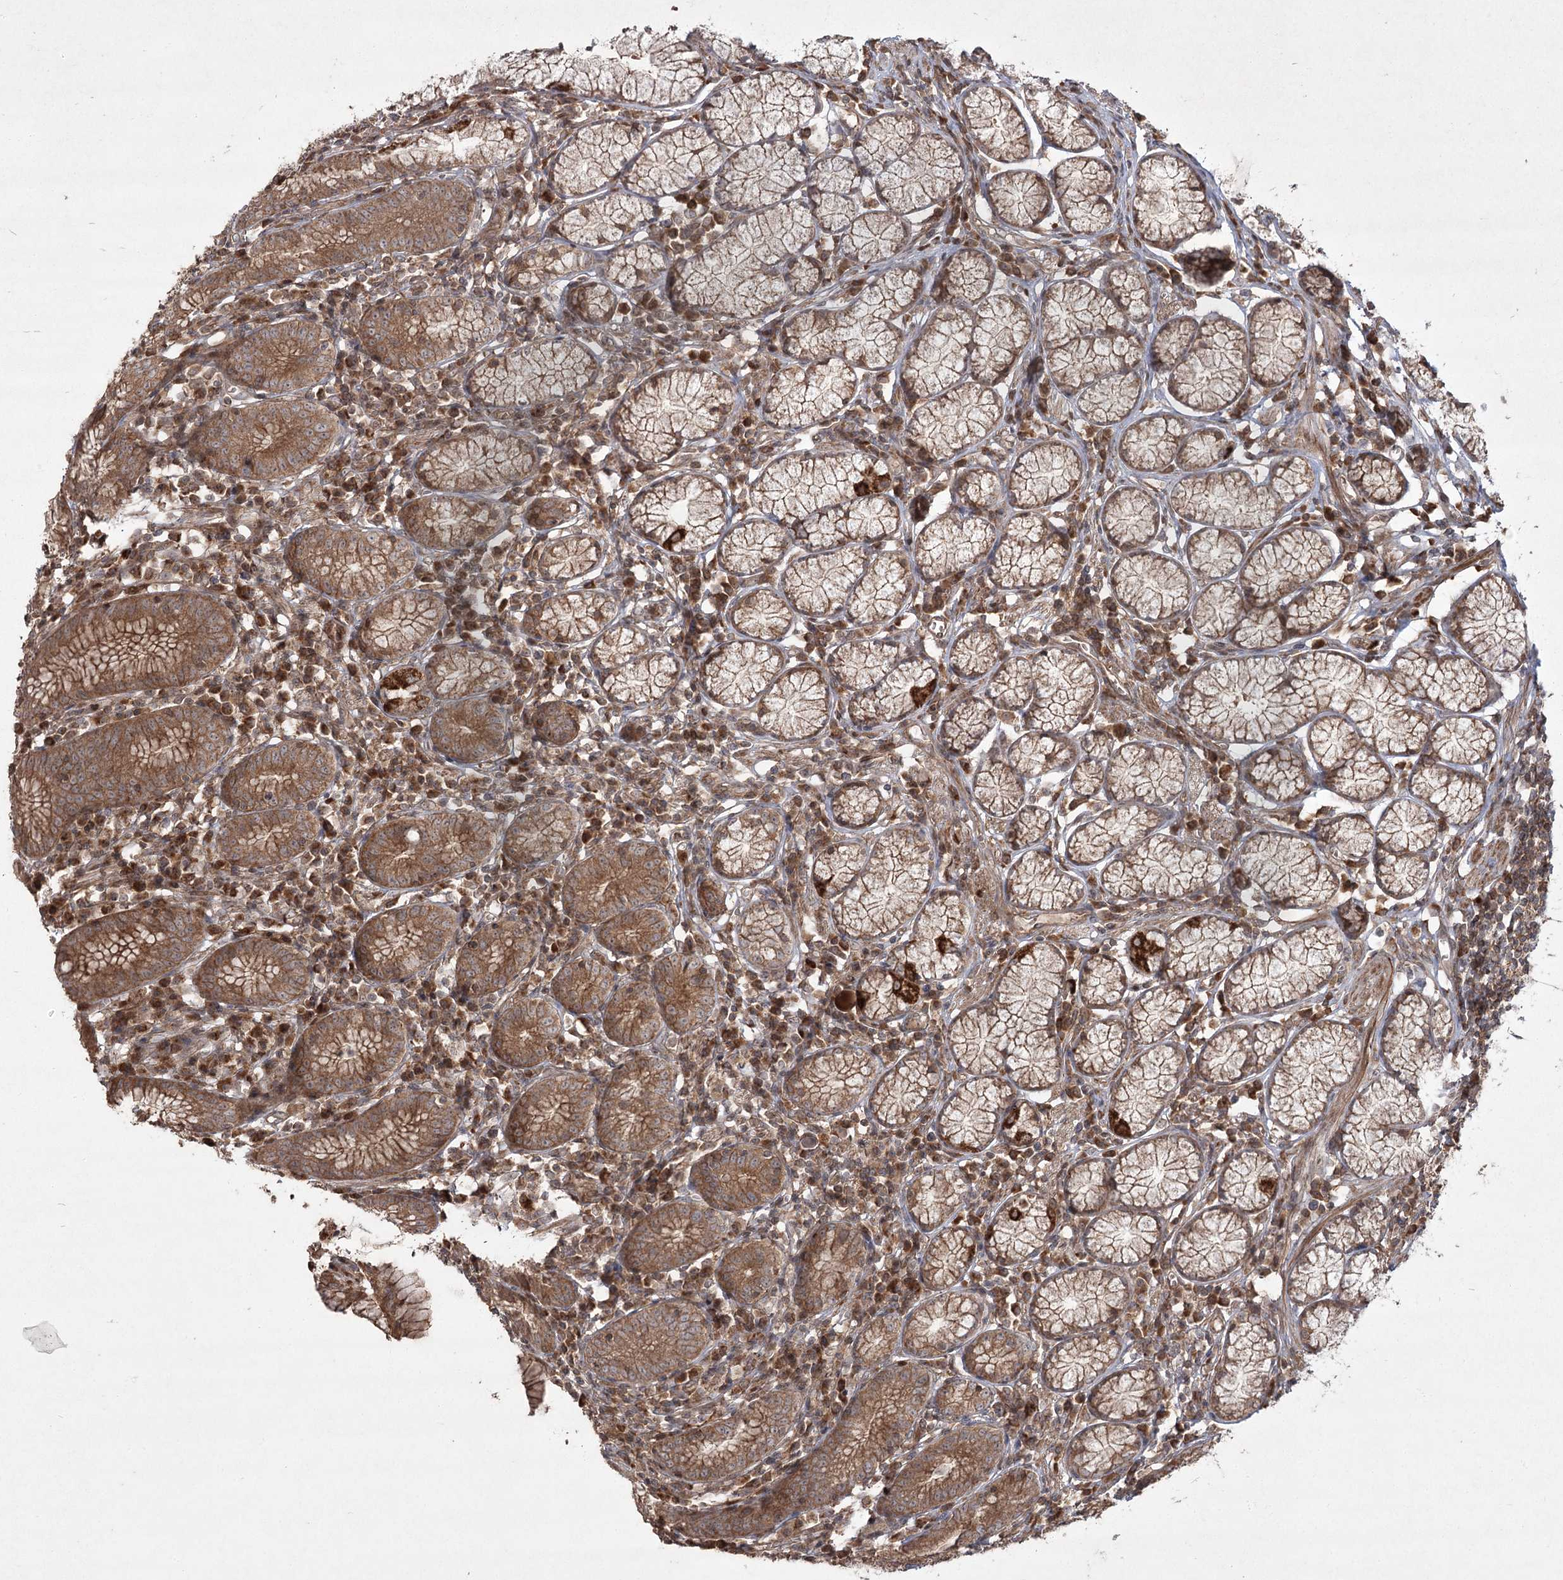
{"staining": {"intensity": "strong", "quantity": ">75%", "location": "cytoplasmic/membranous"}, "tissue": "stomach", "cell_type": "Glandular cells", "image_type": "normal", "snomed": [{"axis": "morphology", "description": "Normal tissue, NOS"}, {"axis": "topography", "description": "Stomach"}], "caption": "A histopathology image of human stomach stained for a protein shows strong cytoplasmic/membranous brown staining in glandular cells.", "gene": "CPLANE1", "patient": {"sex": "male", "age": 55}}